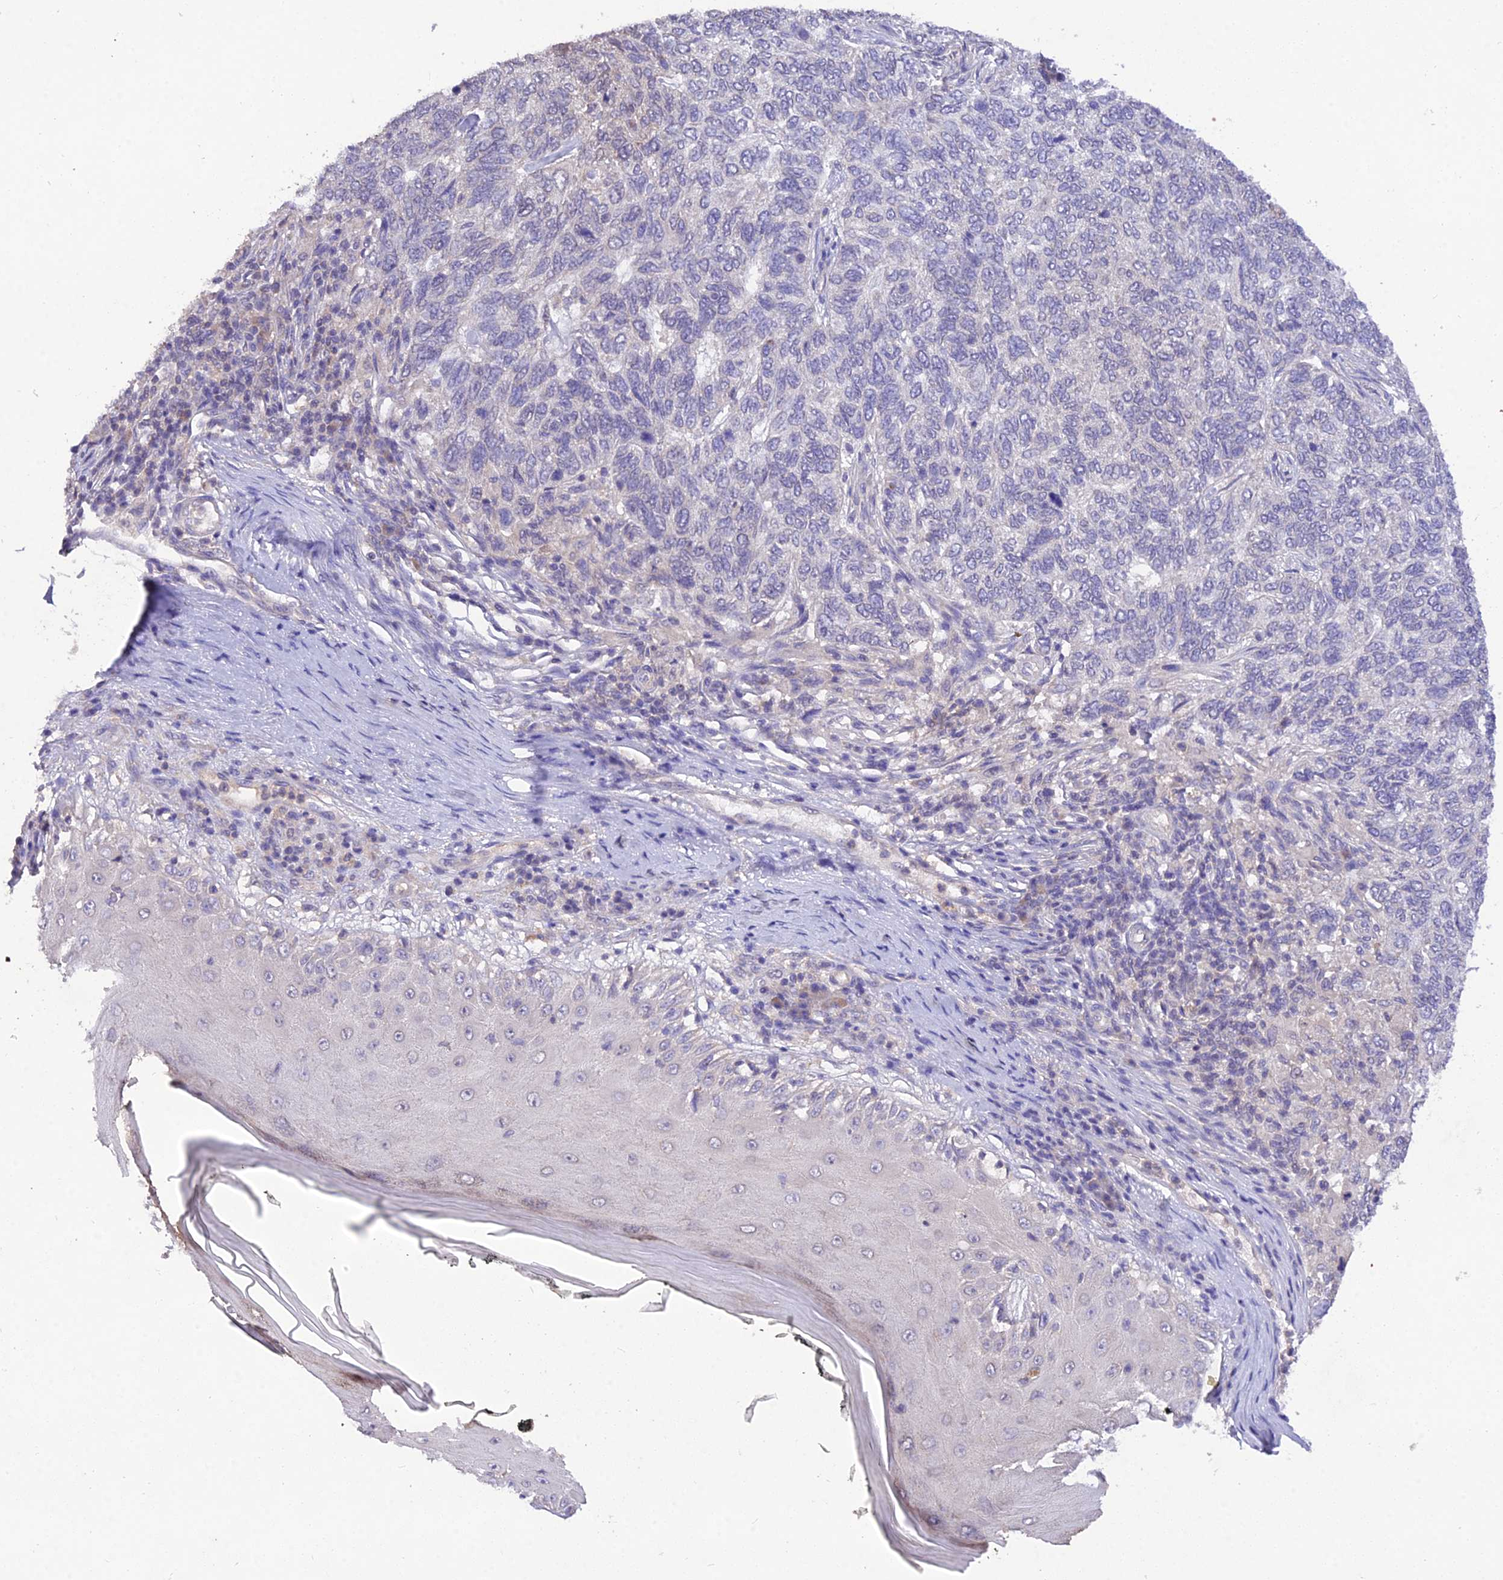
{"staining": {"intensity": "negative", "quantity": "none", "location": "none"}, "tissue": "skin cancer", "cell_type": "Tumor cells", "image_type": "cancer", "snomed": [{"axis": "morphology", "description": "Basal cell carcinoma"}, {"axis": "topography", "description": "Skin"}], "caption": "The micrograph shows no significant expression in tumor cells of skin cancer (basal cell carcinoma).", "gene": "PGK1", "patient": {"sex": "female", "age": 65}}